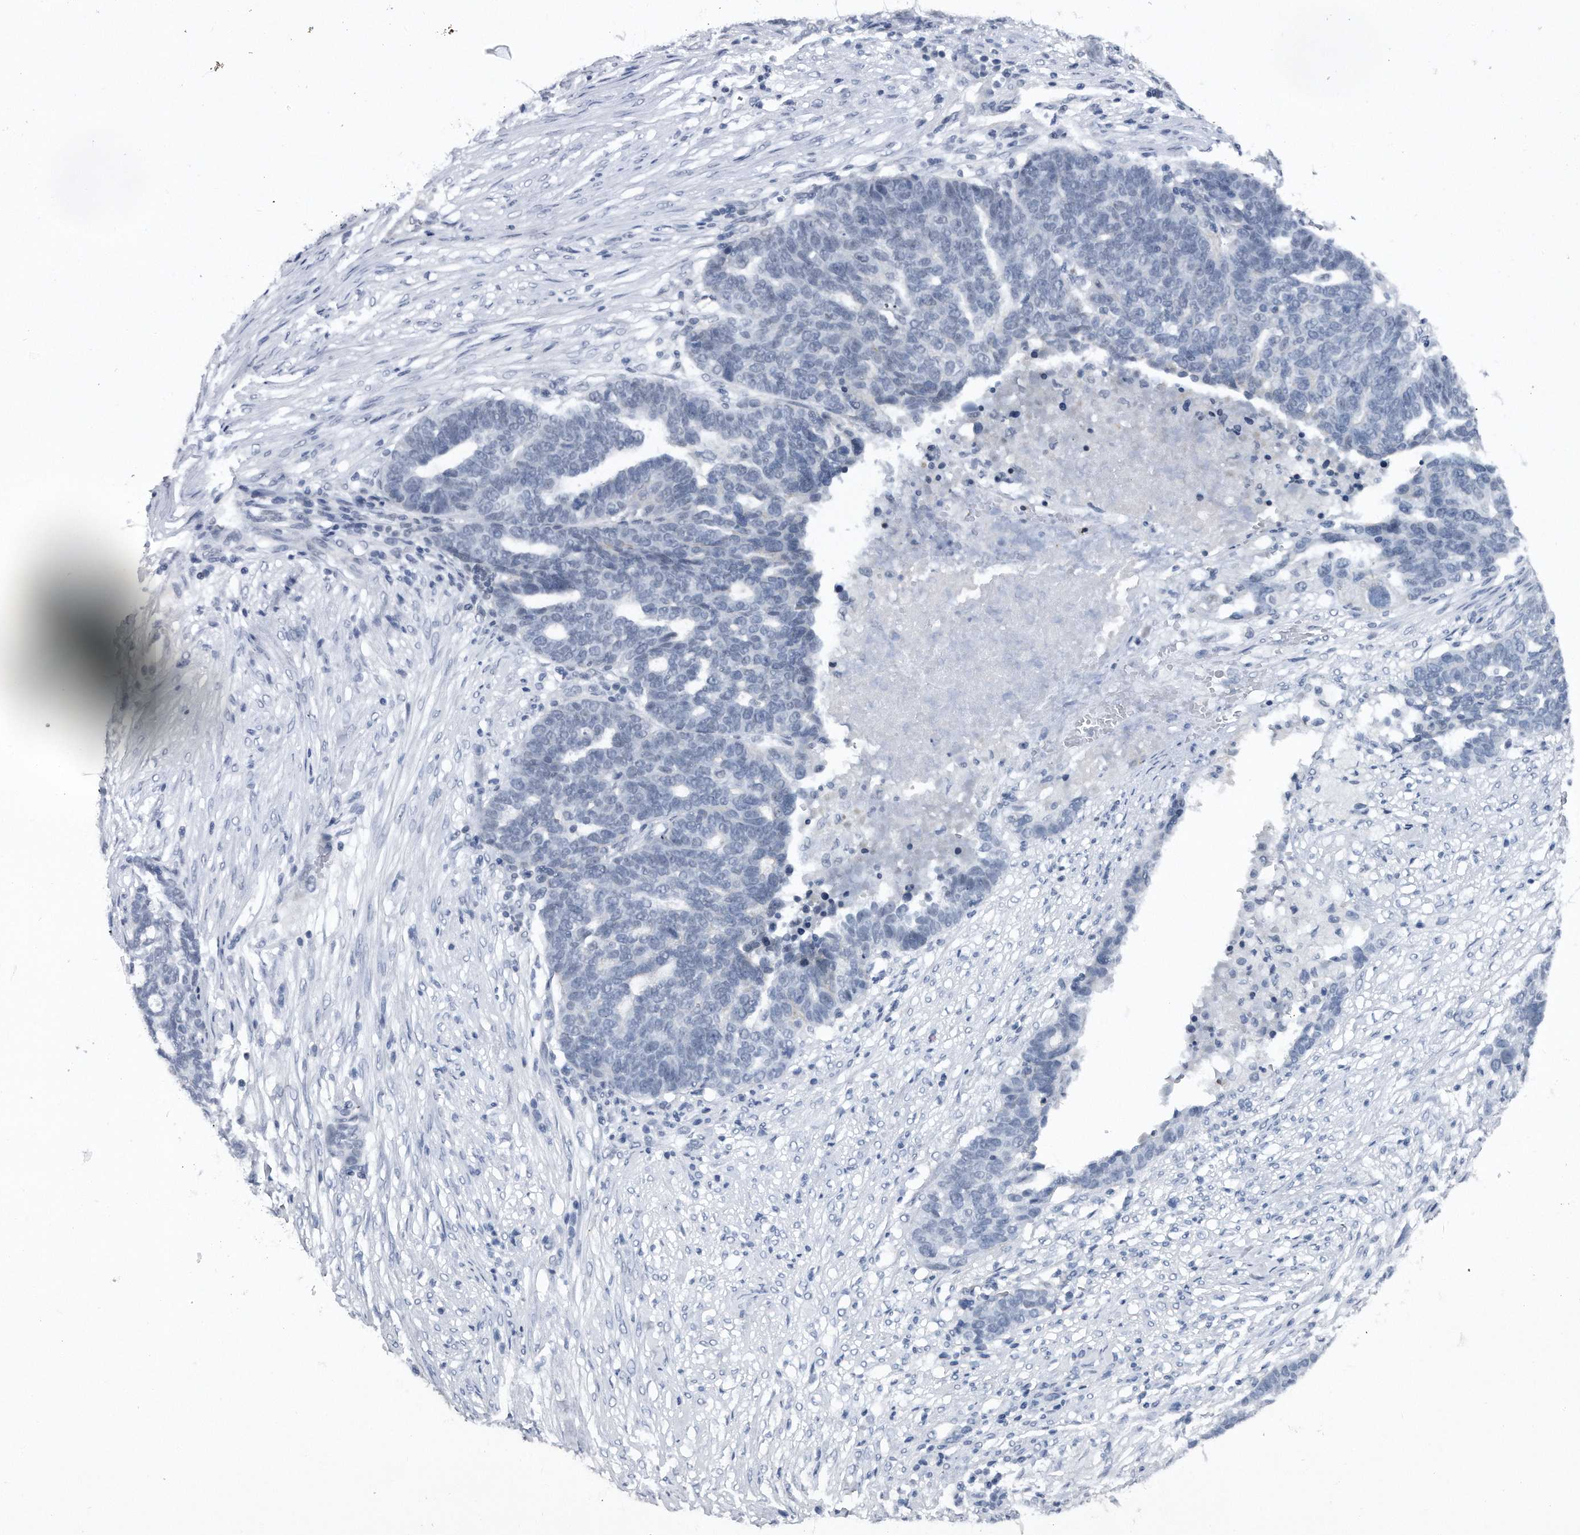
{"staining": {"intensity": "negative", "quantity": "none", "location": "none"}, "tissue": "ovarian cancer", "cell_type": "Tumor cells", "image_type": "cancer", "snomed": [{"axis": "morphology", "description": "Cystadenocarcinoma, serous, NOS"}, {"axis": "topography", "description": "Ovary"}], "caption": "The histopathology image exhibits no staining of tumor cells in ovarian serous cystadenocarcinoma.", "gene": "VIRMA", "patient": {"sex": "female", "age": 59}}